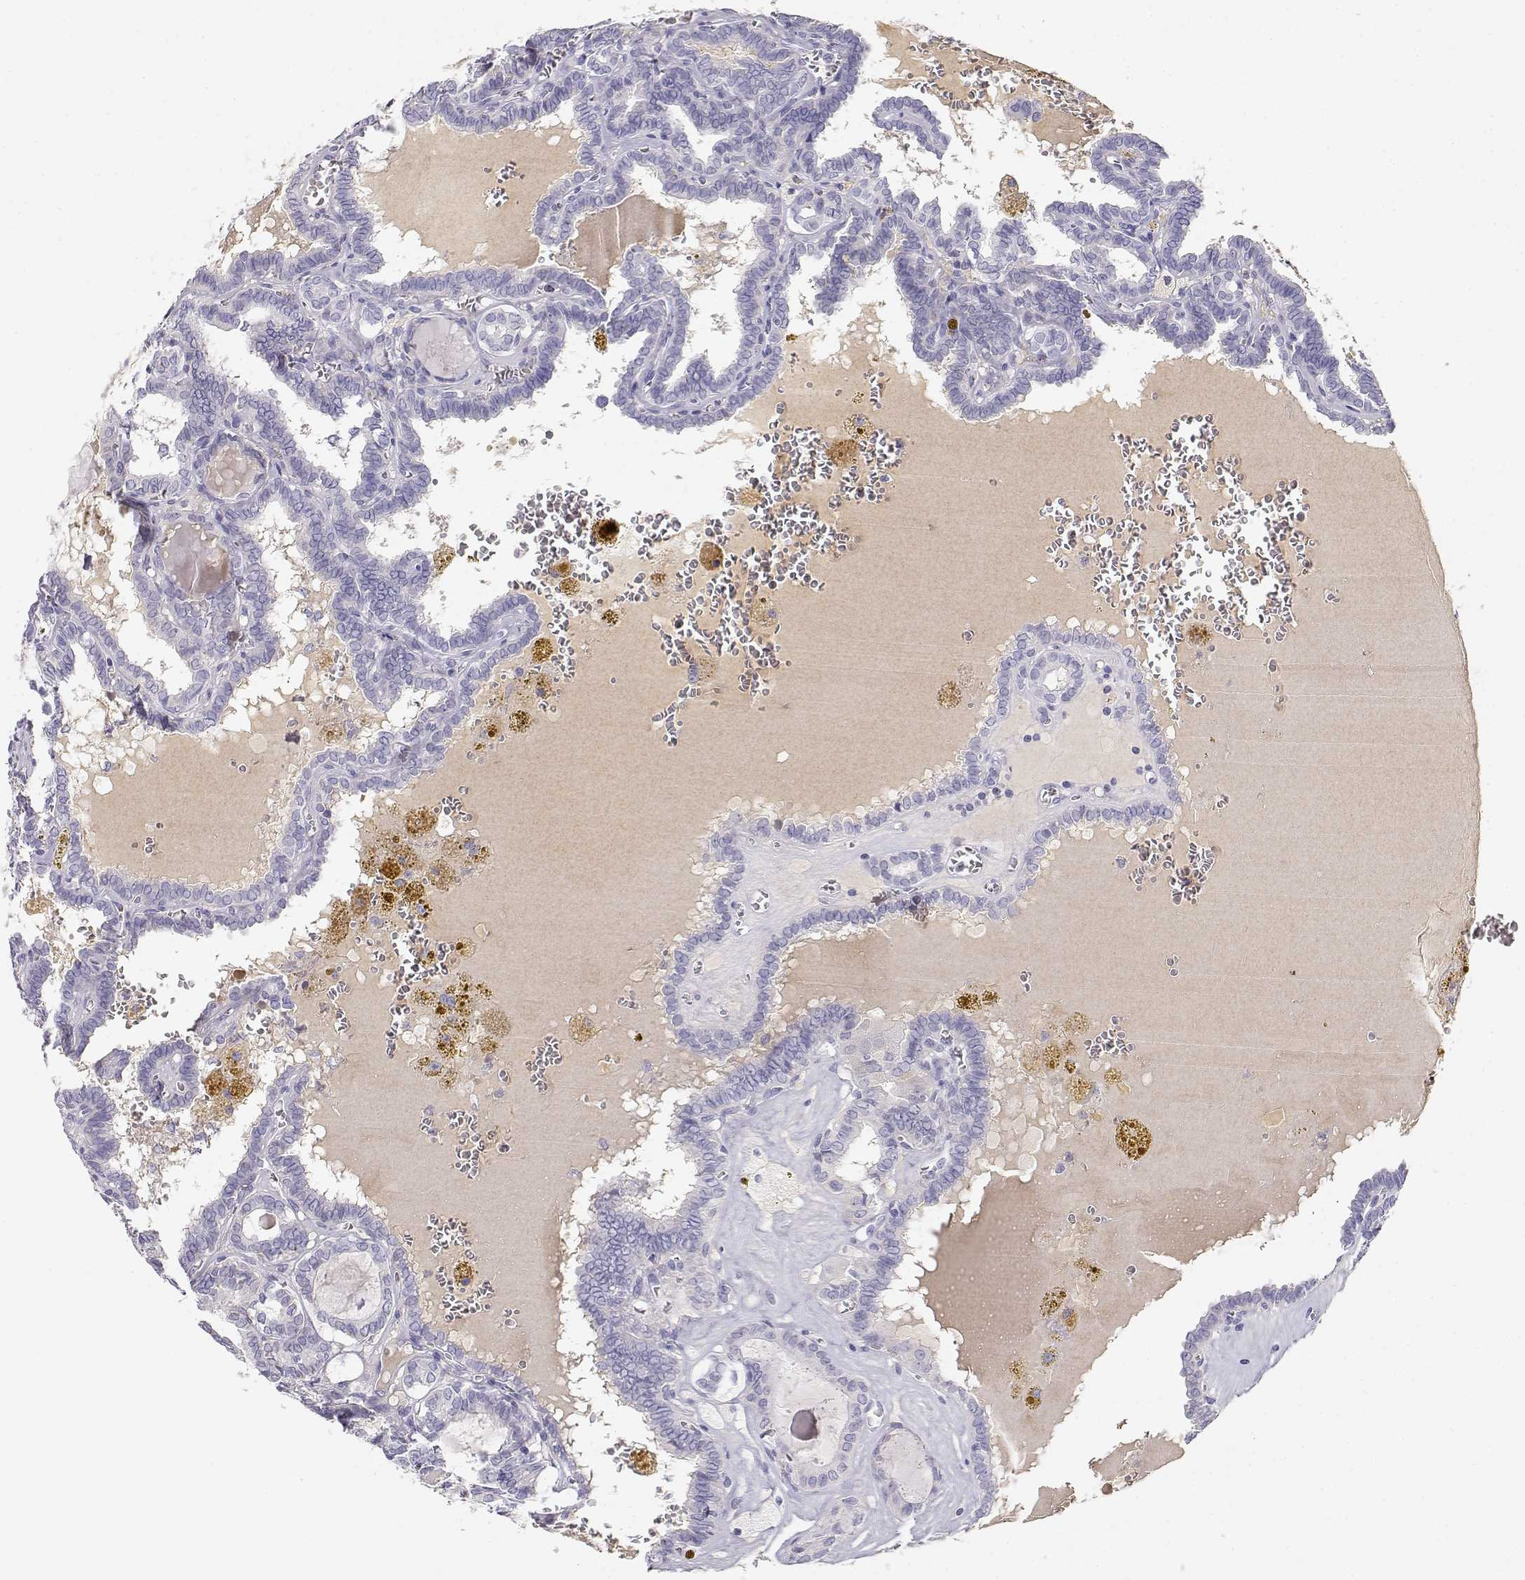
{"staining": {"intensity": "negative", "quantity": "none", "location": "none"}, "tissue": "thyroid cancer", "cell_type": "Tumor cells", "image_type": "cancer", "snomed": [{"axis": "morphology", "description": "Papillary adenocarcinoma, NOS"}, {"axis": "topography", "description": "Thyroid gland"}], "caption": "There is no significant staining in tumor cells of thyroid cancer.", "gene": "GPR174", "patient": {"sex": "female", "age": 39}}